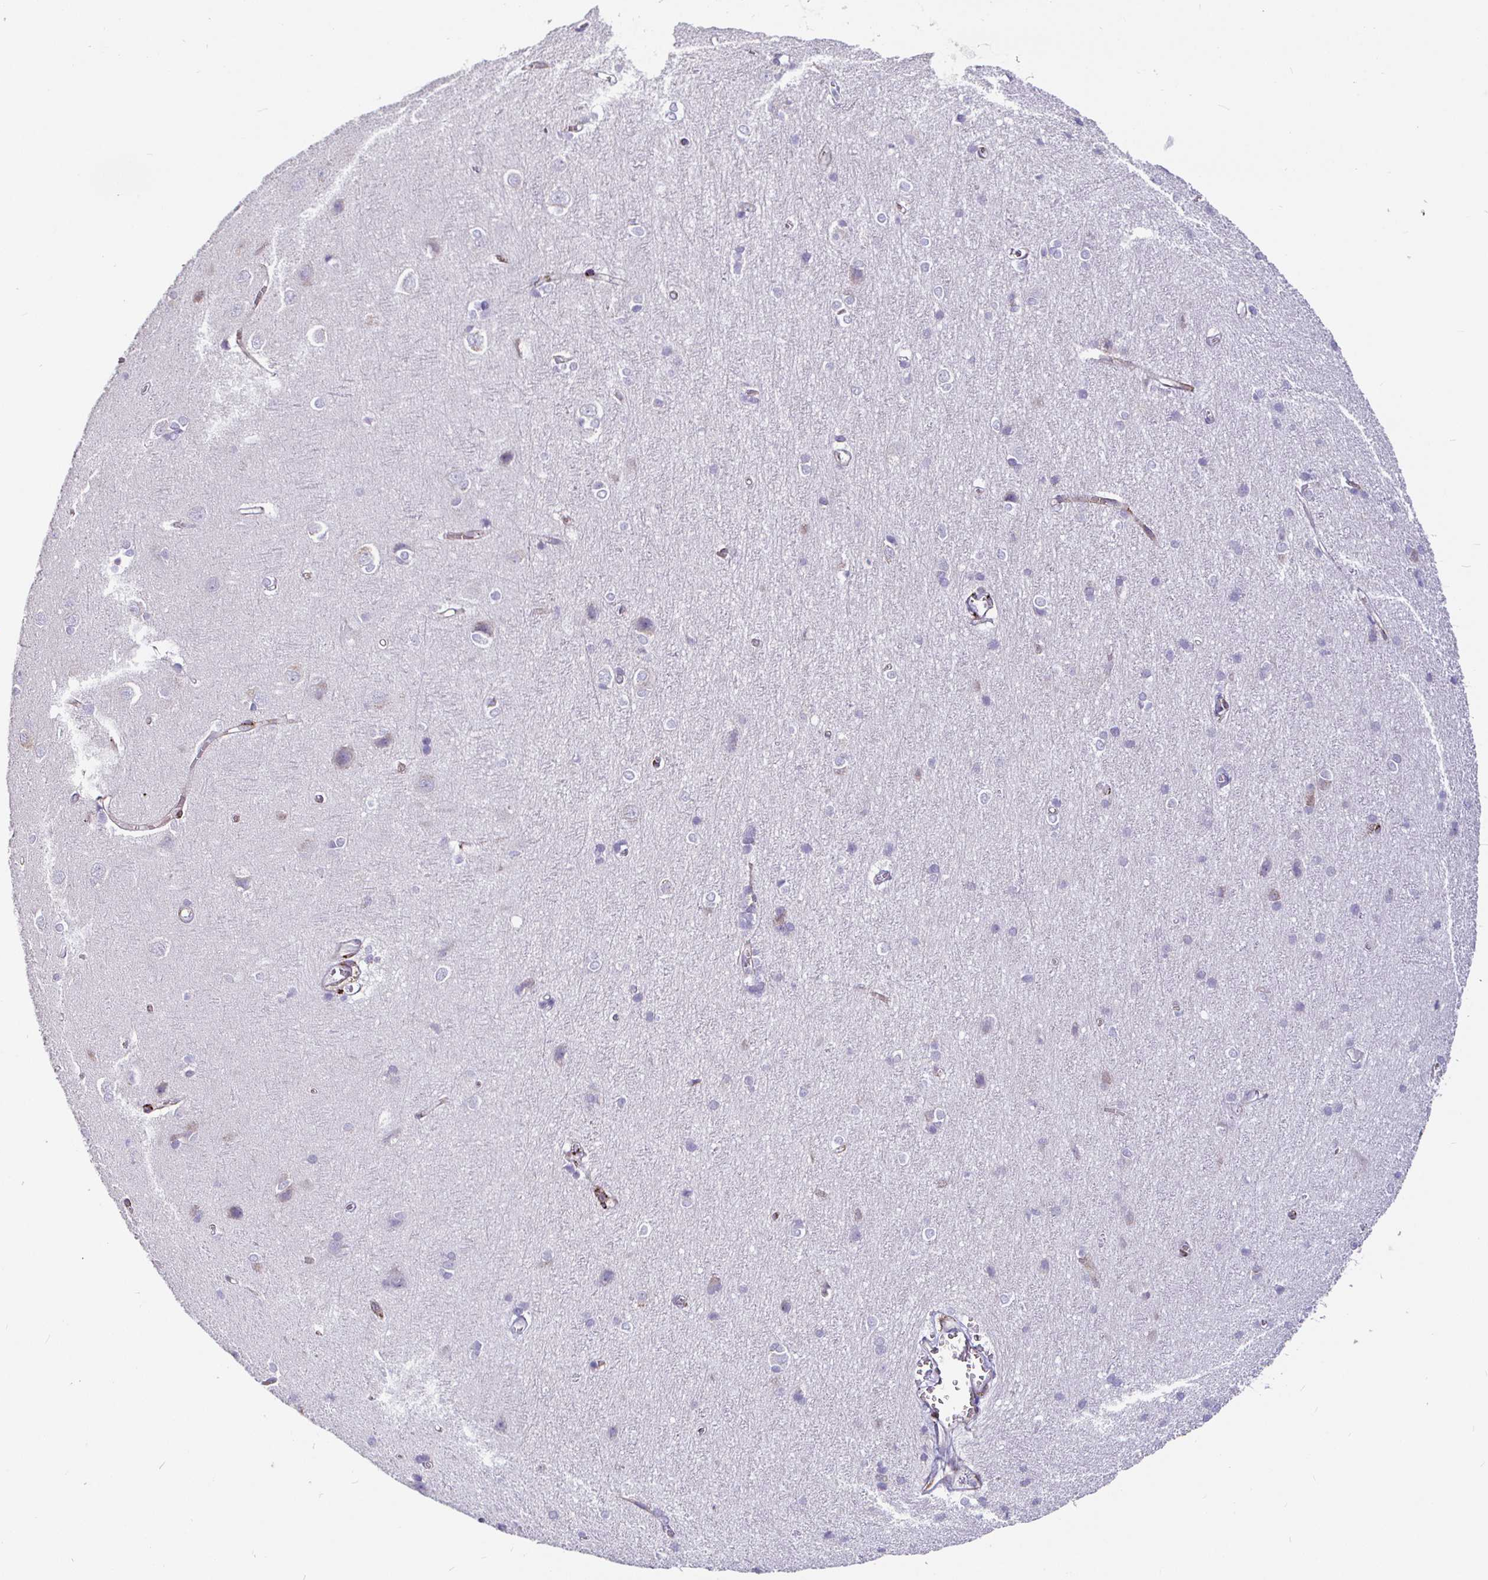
{"staining": {"intensity": "negative", "quantity": "none", "location": "none"}, "tissue": "cerebral cortex", "cell_type": "Endothelial cells", "image_type": "normal", "snomed": [{"axis": "morphology", "description": "Normal tissue, NOS"}, {"axis": "topography", "description": "Cerebral cortex"}], "caption": "IHC image of benign cerebral cortex stained for a protein (brown), which displays no staining in endothelial cells.", "gene": "P4HA2", "patient": {"sex": "male", "age": 37}}